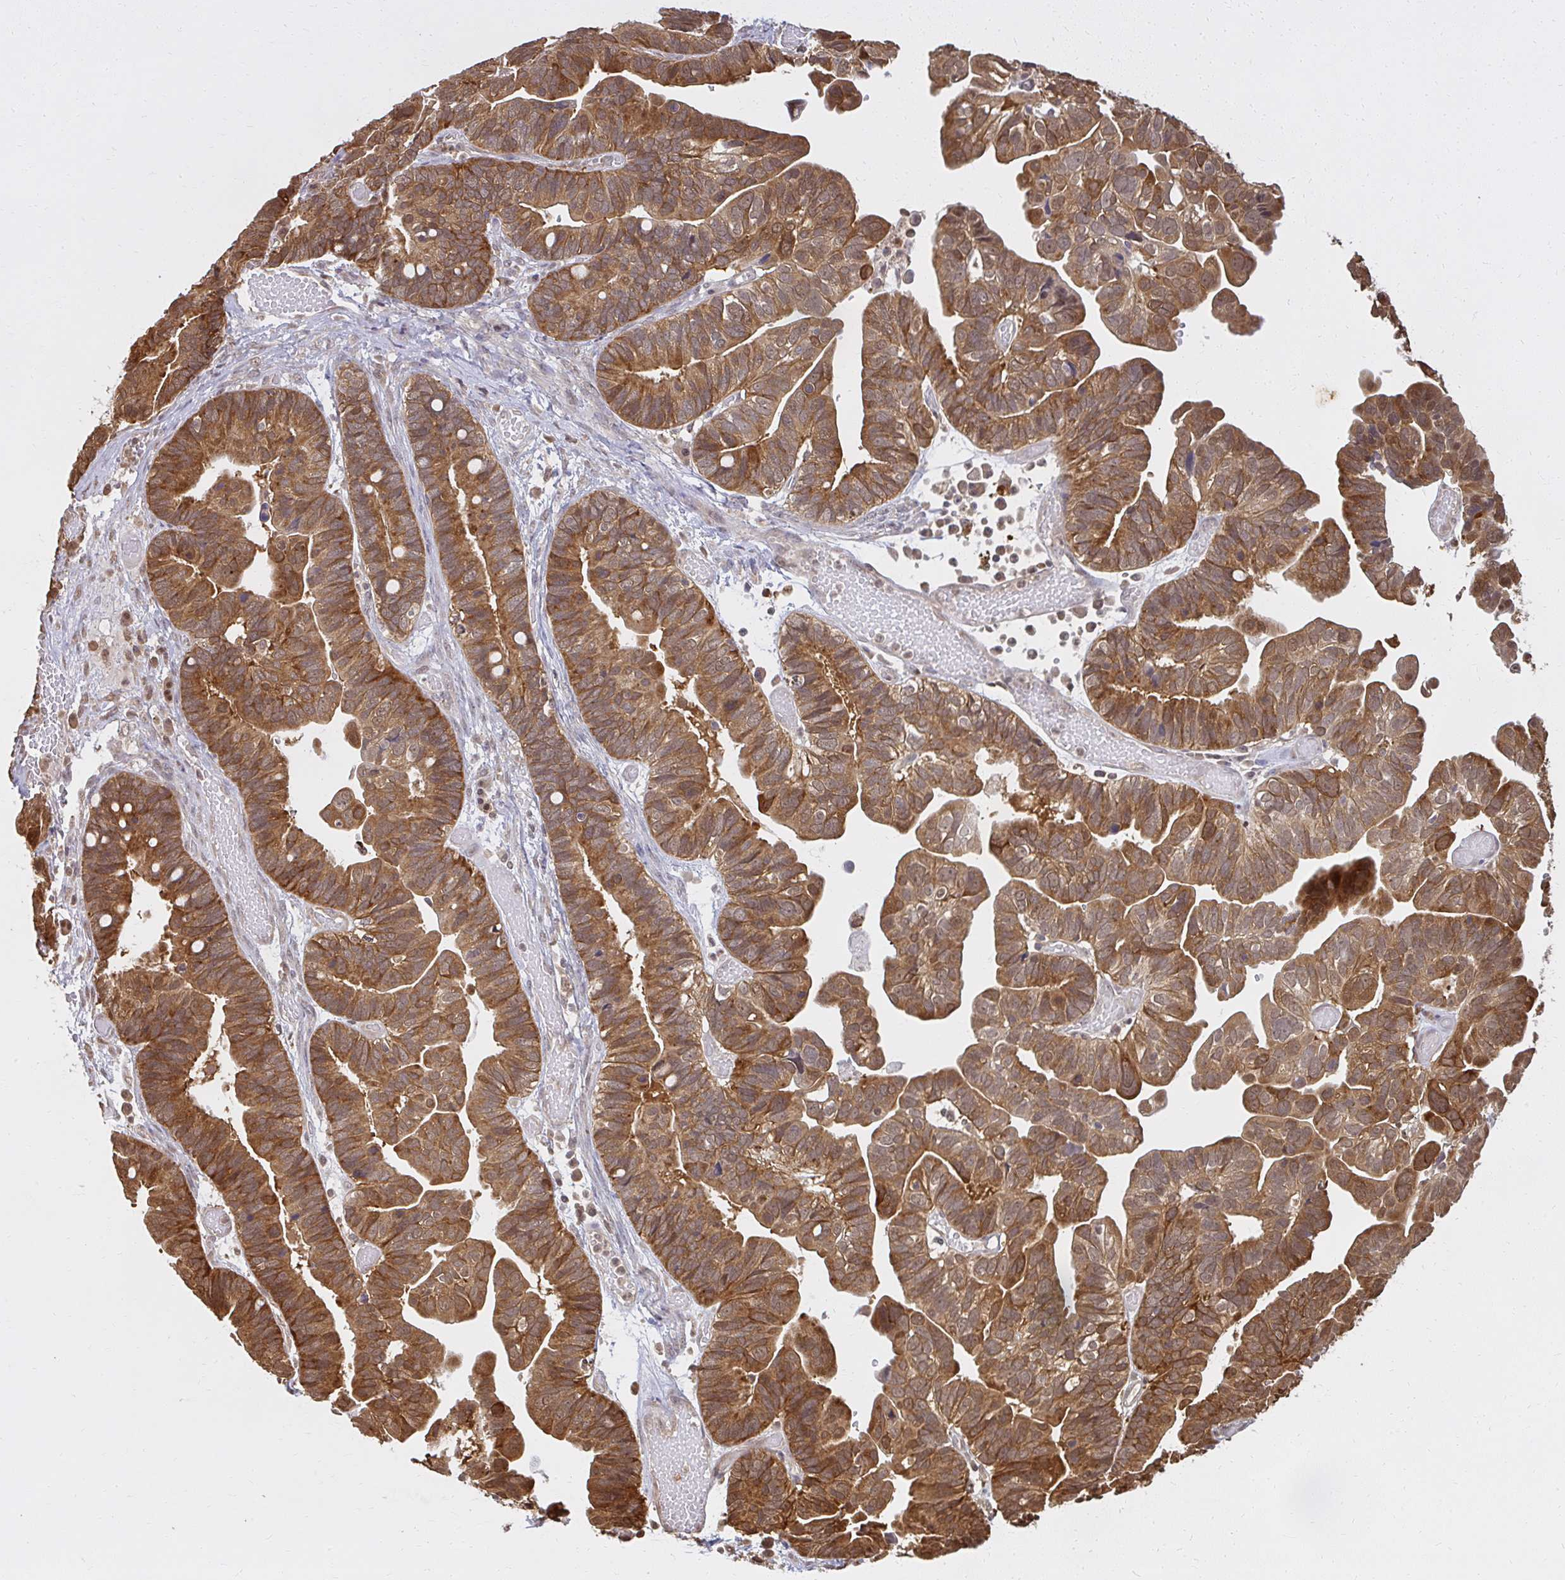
{"staining": {"intensity": "strong", "quantity": ">75%", "location": "cytoplasmic/membranous"}, "tissue": "ovarian cancer", "cell_type": "Tumor cells", "image_type": "cancer", "snomed": [{"axis": "morphology", "description": "Cystadenocarcinoma, serous, NOS"}, {"axis": "topography", "description": "Ovary"}], "caption": "A brown stain highlights strong cytoplasmic/membranous staining of a protein in ovarian cancer tumor cells.", "gene": "LARS2", "patient": {"sex": "female", "age": 56}}